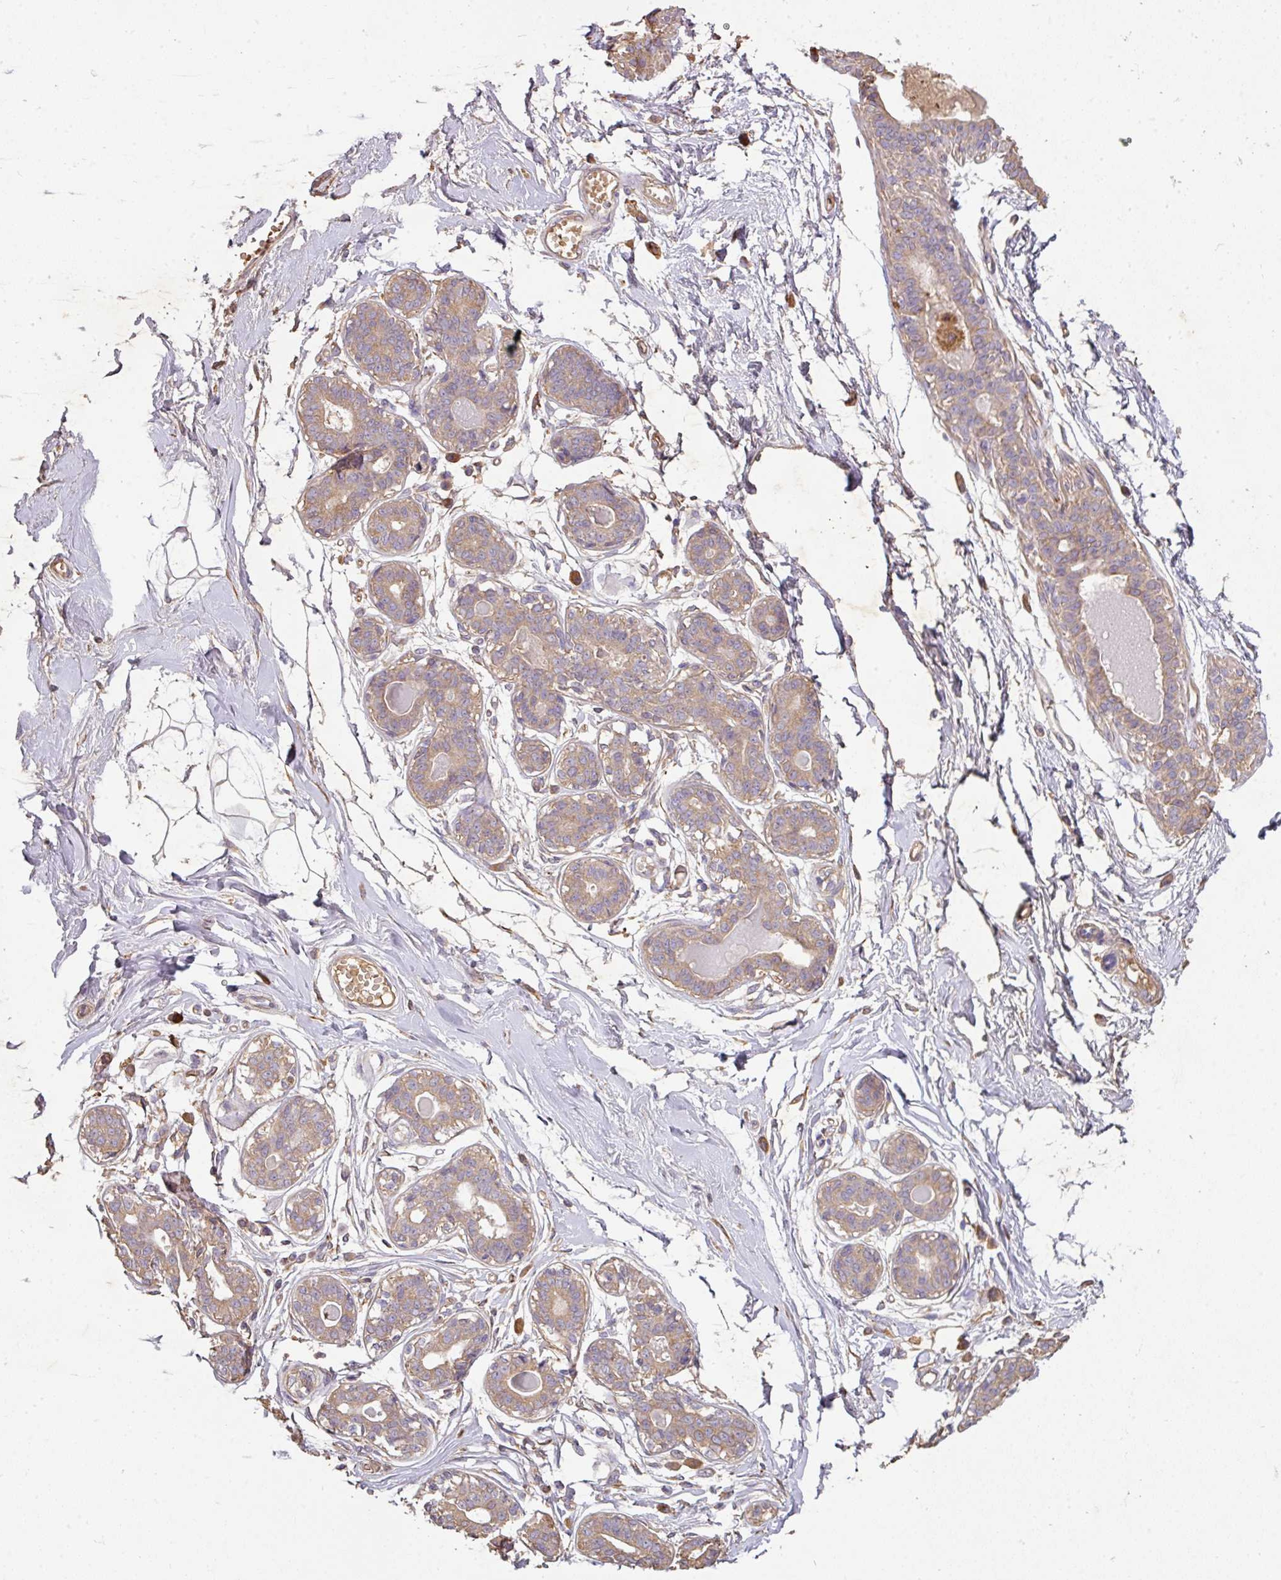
{"staining": {"intensity": "weak", "quantity": "25%-75%", "location": "cytoplasmic/membranous"}, "tissue": "breast", "cell_type": "Adipocytes", "image_type": "normal", "snomed": [{"axis": "morphology", "description": "Normal tissue, NOS"}, {"axis": "topography", "description": "Breast"}], "caption": "Protein staining shows weak cytoplasmic/membranous expression in approximately 25%-75% of adipocytes in benign breast. (Stains: DAB in brown, nuclei in blue, Microscopy: brightfield microscopy at high magnification).", "gene": "ZNF266", "patient": {"sex": "female", "age": 45}}